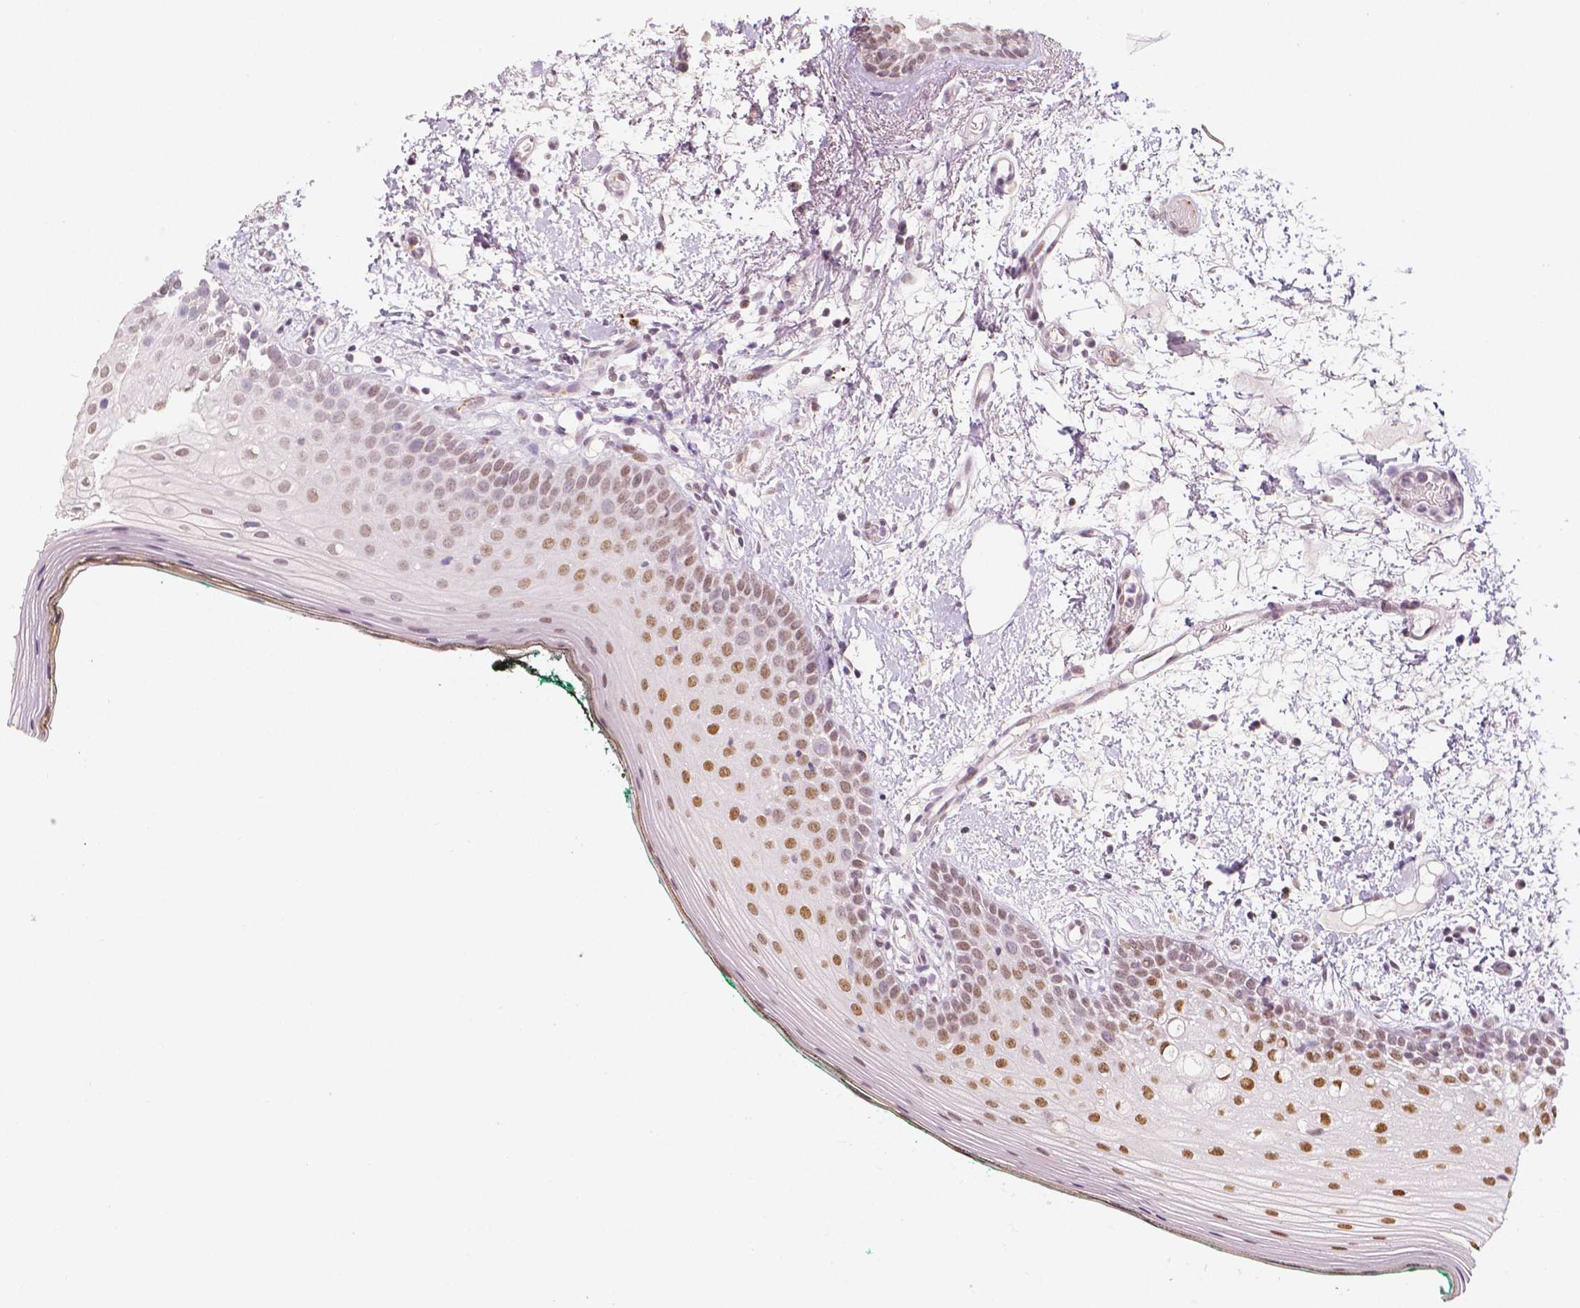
{"staining": {"intensity": "moderate", "quantity": ">75%", "location": "nuclear"}, "tissue": "oral mucosa", "cell_type": "Squamous epithelial cells", "image_type": "normal", "snomed": [{"axis": "morphology", "description": "Normal tissue, NOS"}, {"axis": "topography", "description": "Oral tissue"}], "caption": "Immunohistochemistry (IHC) of unremarkable oral mucosa demonstrates medium levels of moderate nuclear positivity in about >75% of squamous epithelial cells. (Stains: DAB (3,3'-diaminobenzidine) in brown, nuclei in blue, Microscopy: brightfield microscopy at high magnification).", "gene": "KDM5B", "patient": {"sex": "female", "age": 83}}